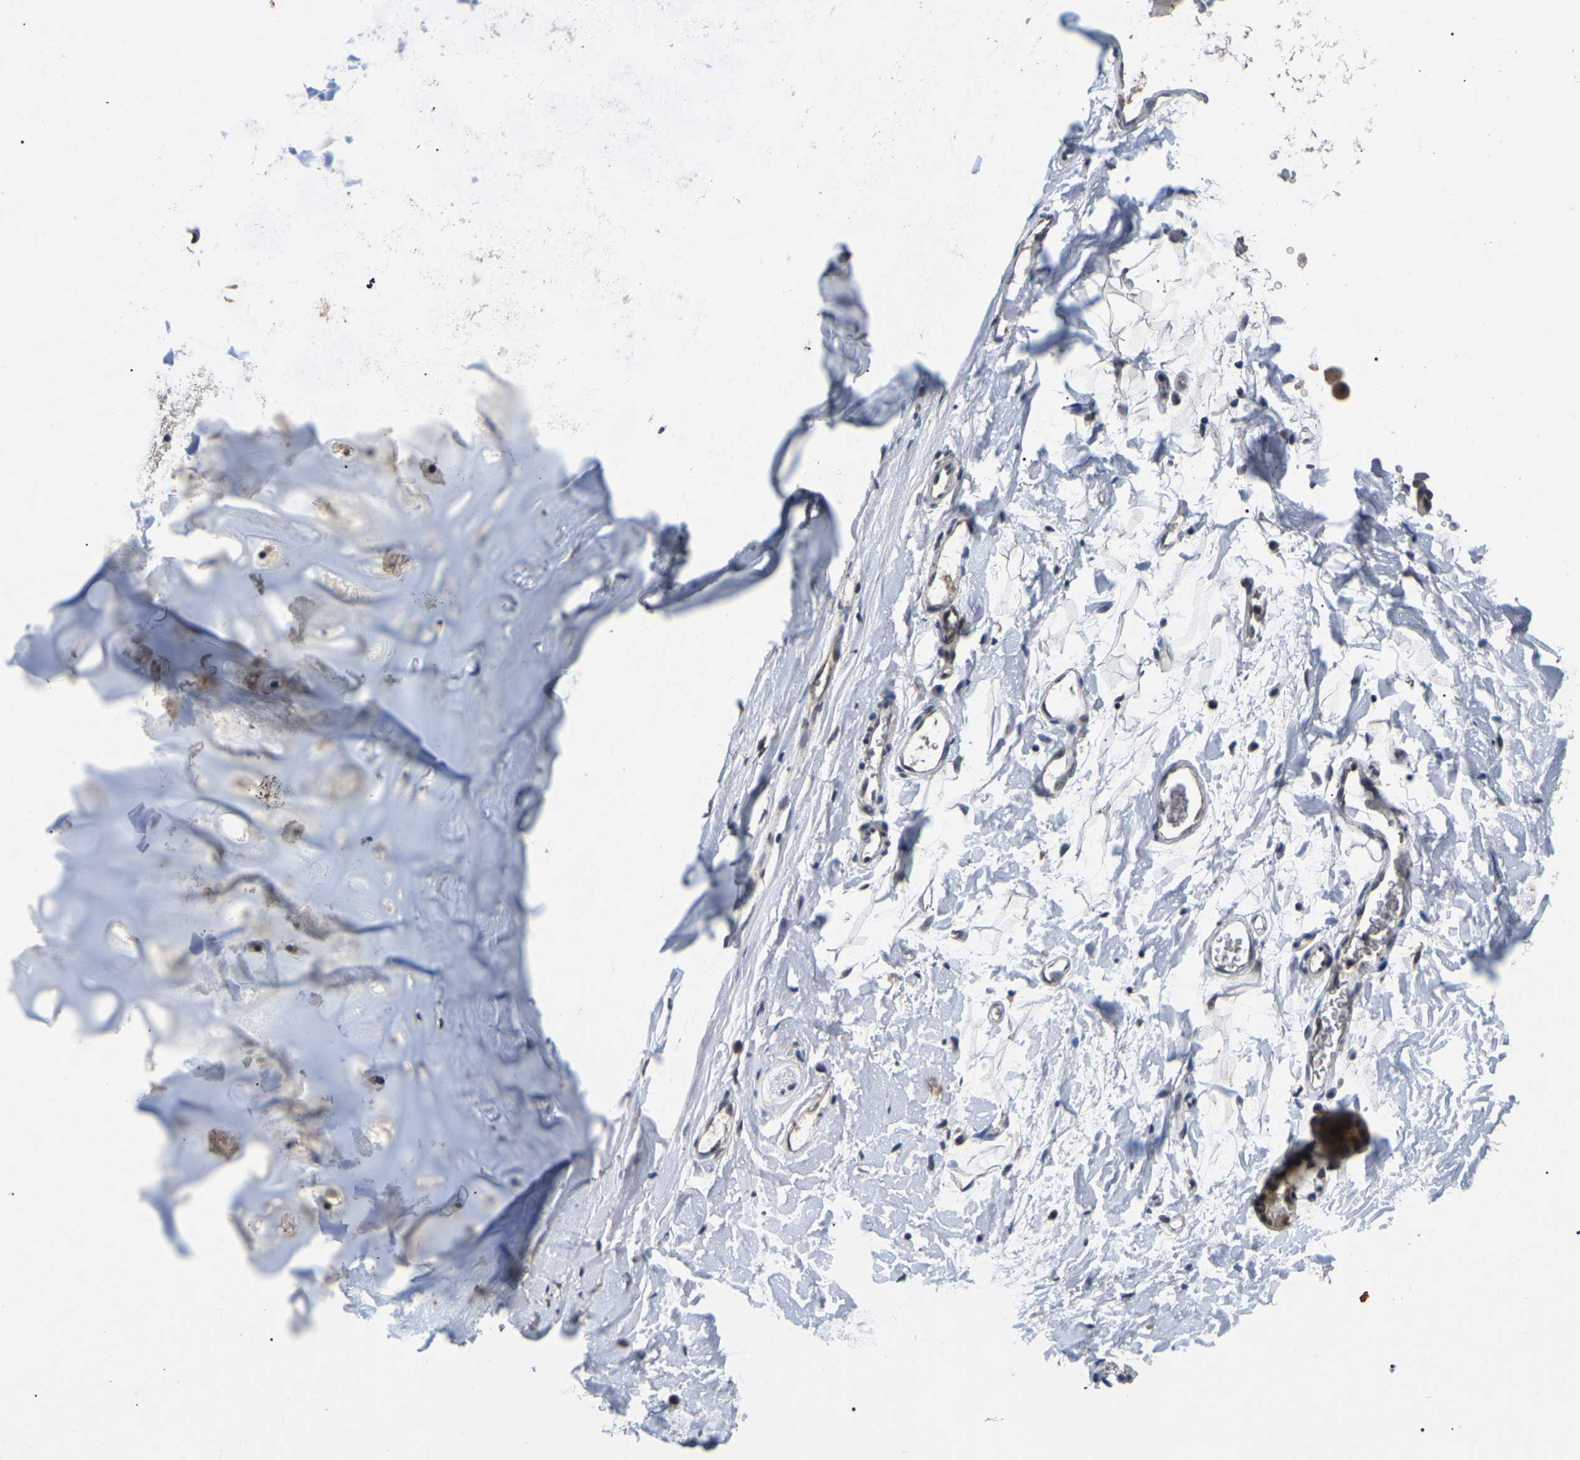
{"staining": {"intensity": "weak", "quantity": ">75%", "location": "nuclear"}, "tissue": "adipose tissue", "cell_type": "Adipocytes", "image_type": "normal", "snomed": [{"axis": "morphology", "description": "Normal tissue, NOS"}, {"axis": "topography", "description": "Cartilage tissue"}, {"axis": "topography", "description": "Bronchus"}], "caption": "Adipose tissue stained with a brown dye exhibits weak nuclear positive positivity in approximately >75% of adipocytes.", "gene": "RBM28", "patient": {"sex": "female", "age": 53}}